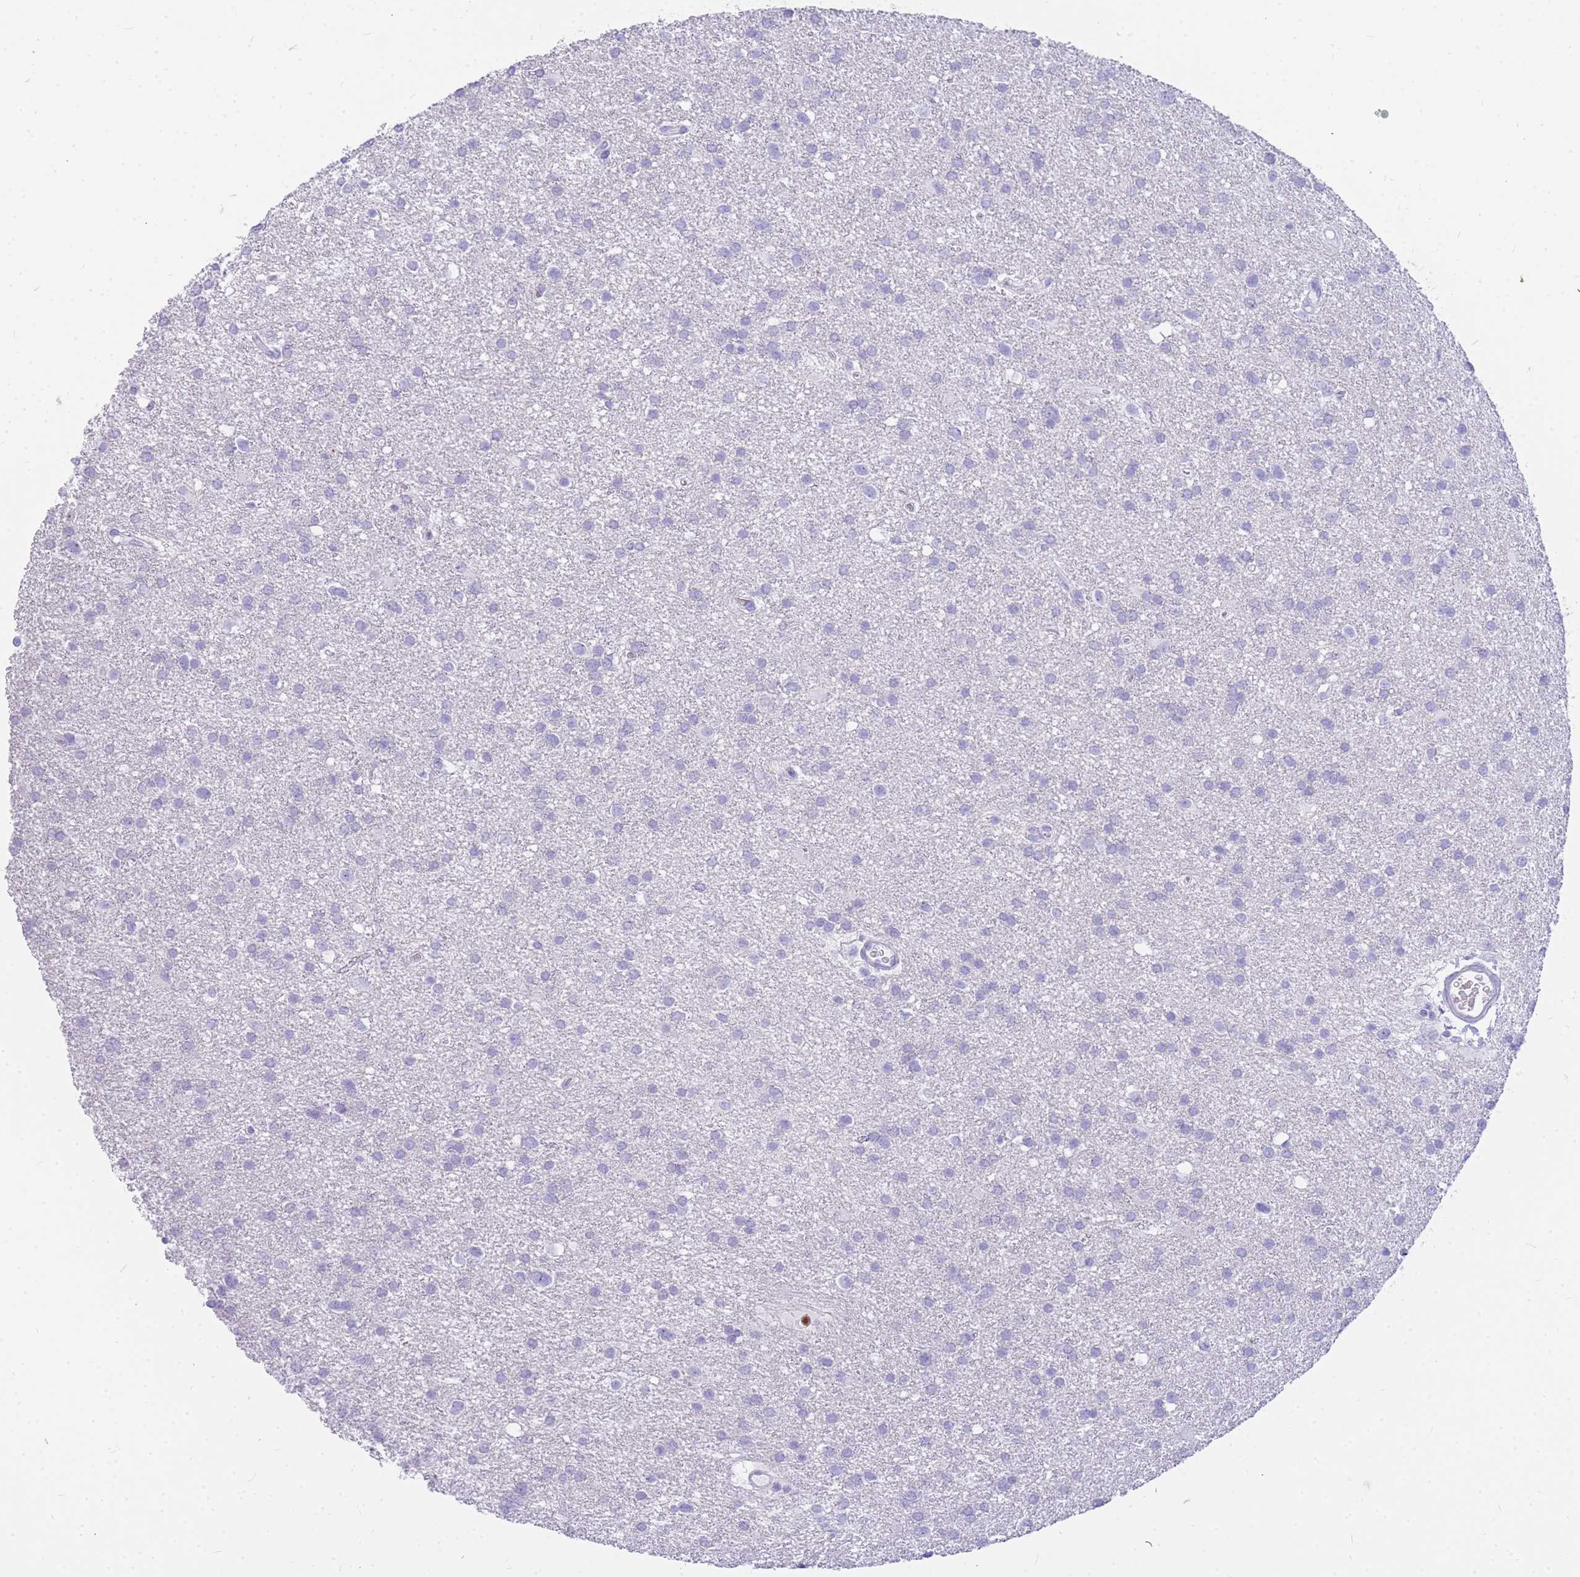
{"staining": {"intensity": "negative", "quantity": "none", "location": "none"}, "tissue": "glioma", "cell_type": "Tumor cells", "image_type": "cancer", "snomed": [{"axis": "morphology", "description": "Glioma, malignant, Low grade"}, {"axis": "topography", "description": "Brain"}], "caption": "This is a histopathology image of immunohistochemistry (IHC) staining of malignant glioma (low-grade), which shows no positivity in tumor cells. (DAB (3,3'-diaminobenzidine) immunohistochemistry visualized using brightfield microscopy, high magnification).", "gene": "HERC1", "patient": {"sex": "female", "age": 32}}